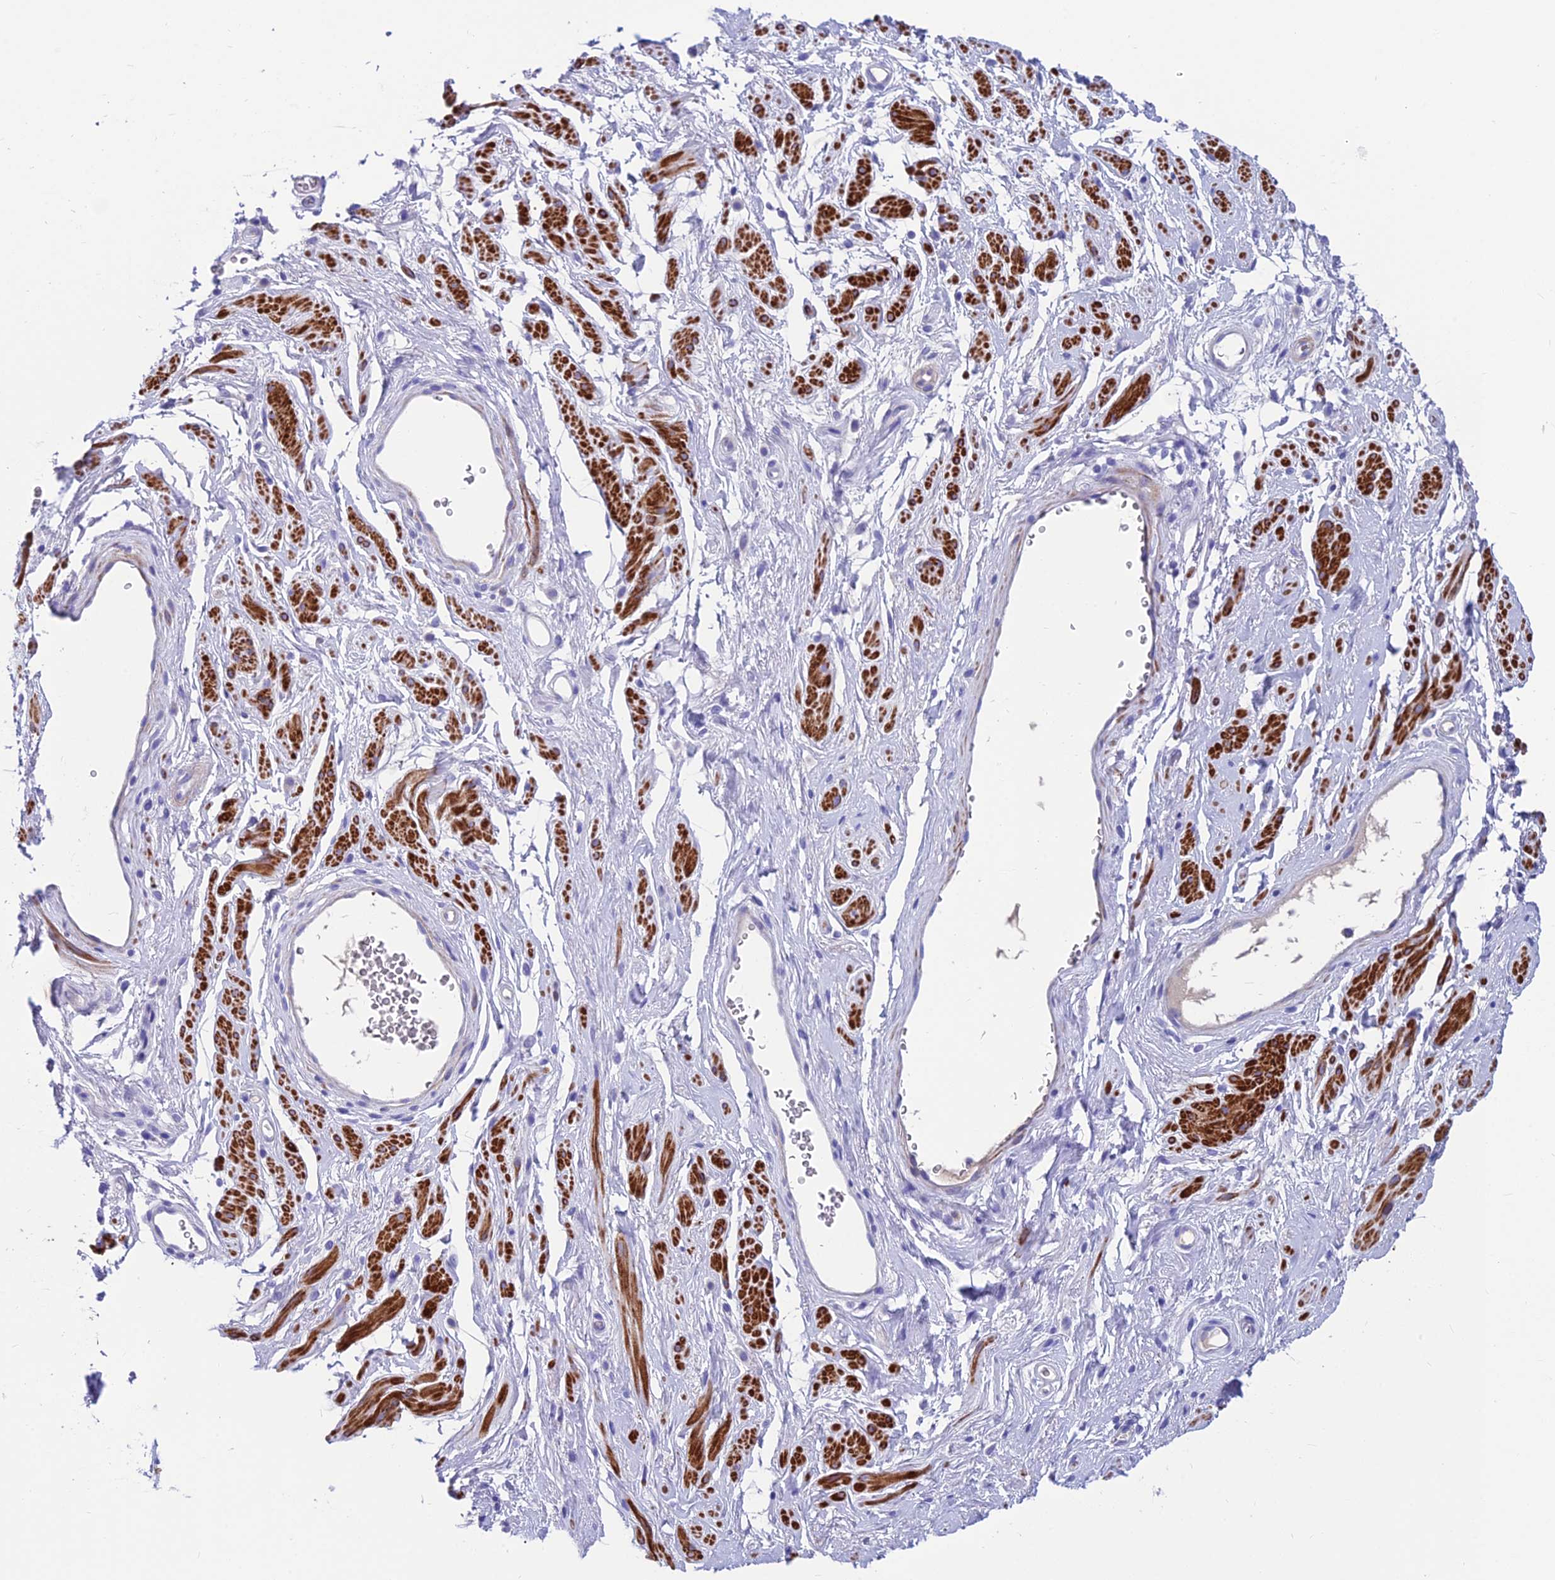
{"staining": {"intensity": "negative", "quantity": "none", "location": "none"}, "tissue": "adipose tissue", "cell_type": "Adipocytes", "image_type": "normal", "snomed": [{"axis": "morphology", "description": "Normal tissue, NOS"}, {"axis": "morphology", "description": "Adenocarcinoma, NOS"}, {"axis": "topography", "description": "Rectum"}, {"axis": "topography", "description": "Vagina"}, {"axis": "topography", "description": "Peripheral nerve tissue"}], "caption": "The histopathology image displays no significant expression in adipocytes of adipose tissue. (Stains: DAB immunohistochemistry (IHC) with hematoxylin counter stain, Microscopy: brightfield microscopy at high magnification).", "gene": "GNG11", "patient": {"sex": "female", "age": 71}}